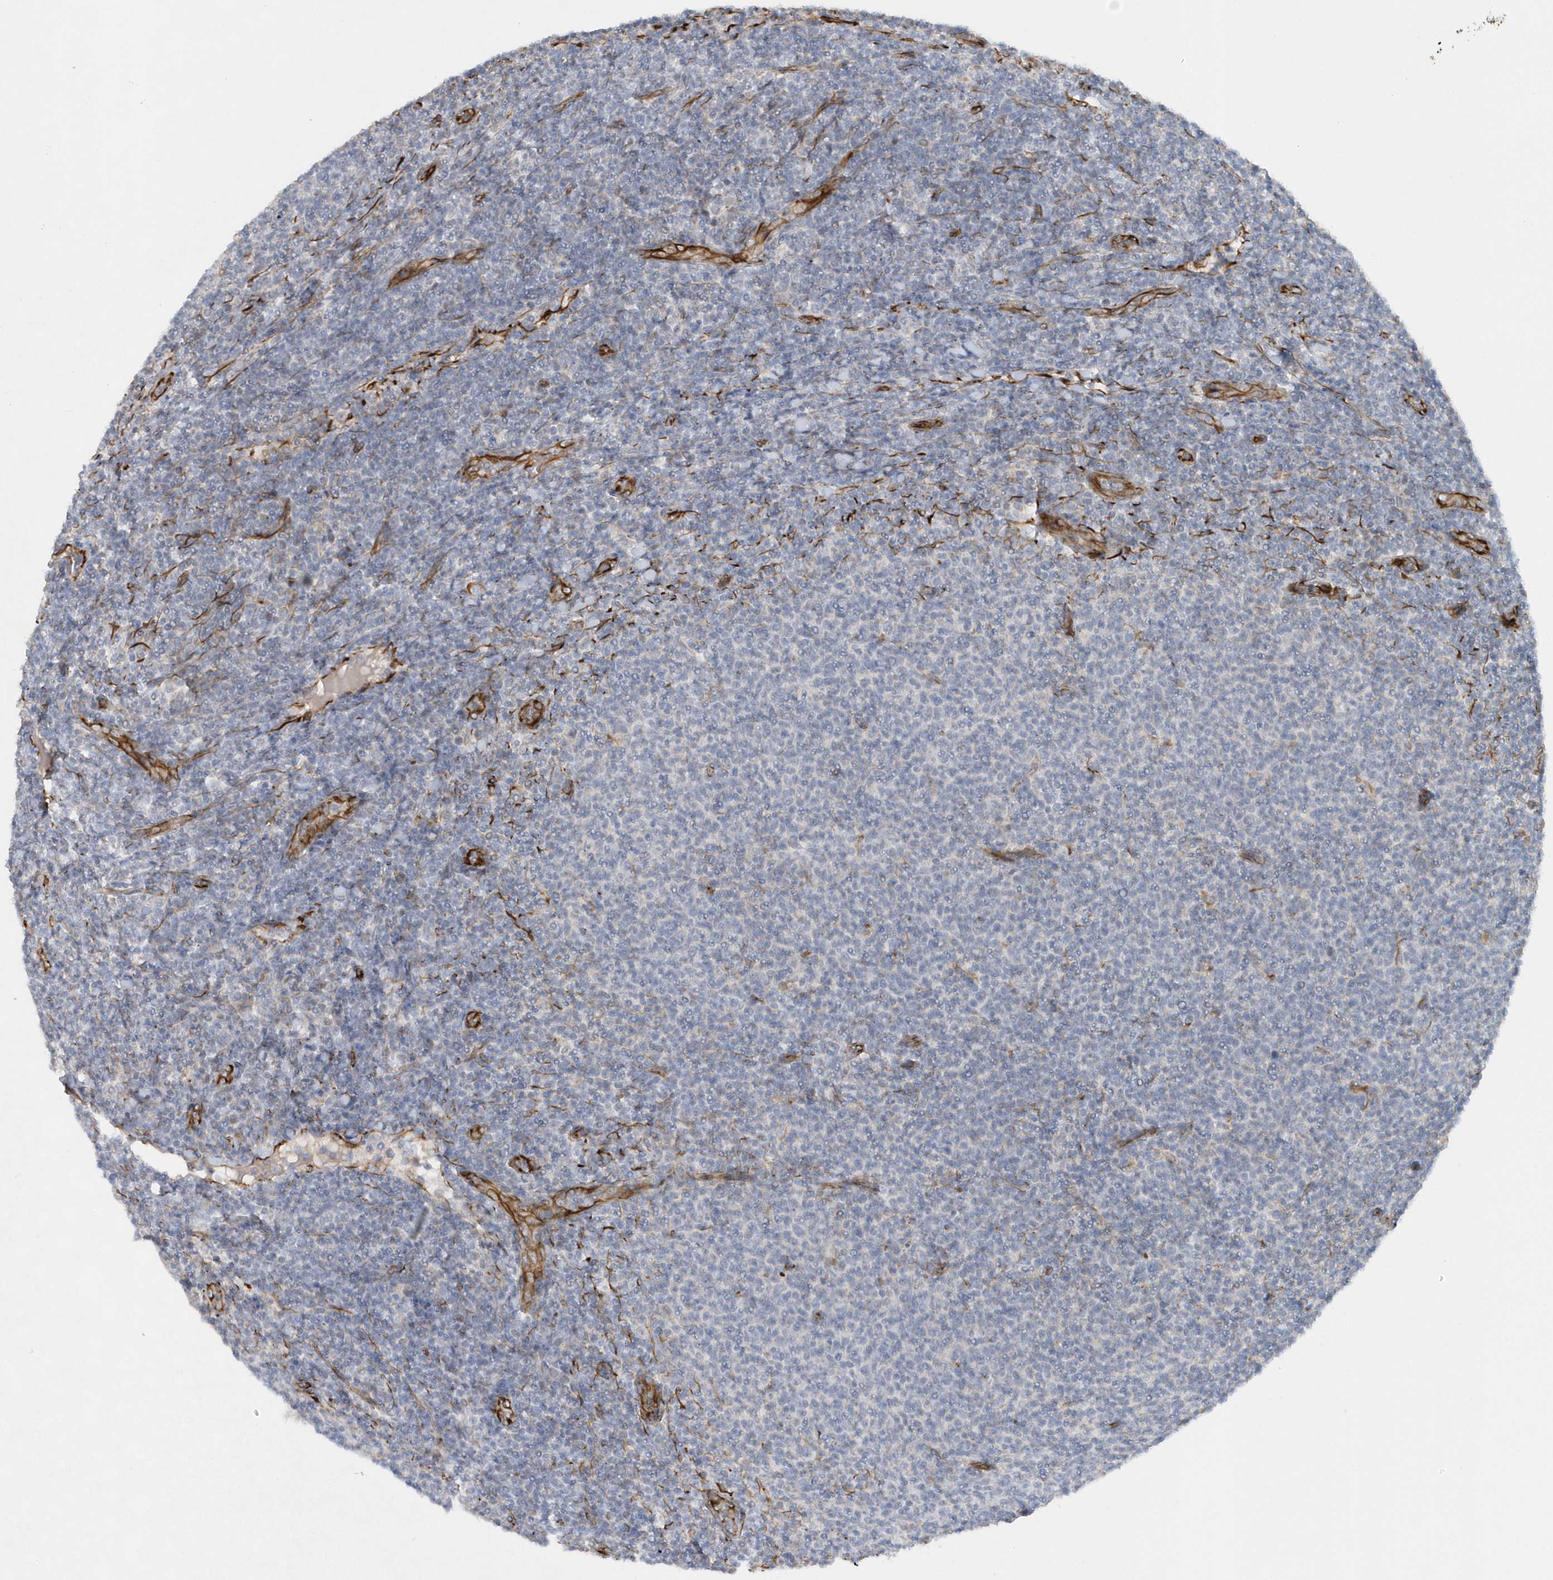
{"staining": {"intensity": "negative", "quantity": "none", "location": "none"}, "tissue": "lymphoma", "cell_type": "Tumor cells", "image_type": "cancer", "snomed": [{"axis": "morphology", "description": "Malignant lymphoma, non-Hodgkin's type, Low grade"}, {"axis": "topography", "description": "Lymph node"}], "caption": "DAB (3,3'-diaminobenzidine) immunohistochemical staining of malignant lymphoma, non-Hodgkin's type (low-grade) reveals no significant staining in tumor cells.", "gene": "RAB17", "patient": {"sex": "male", "age": 66}}